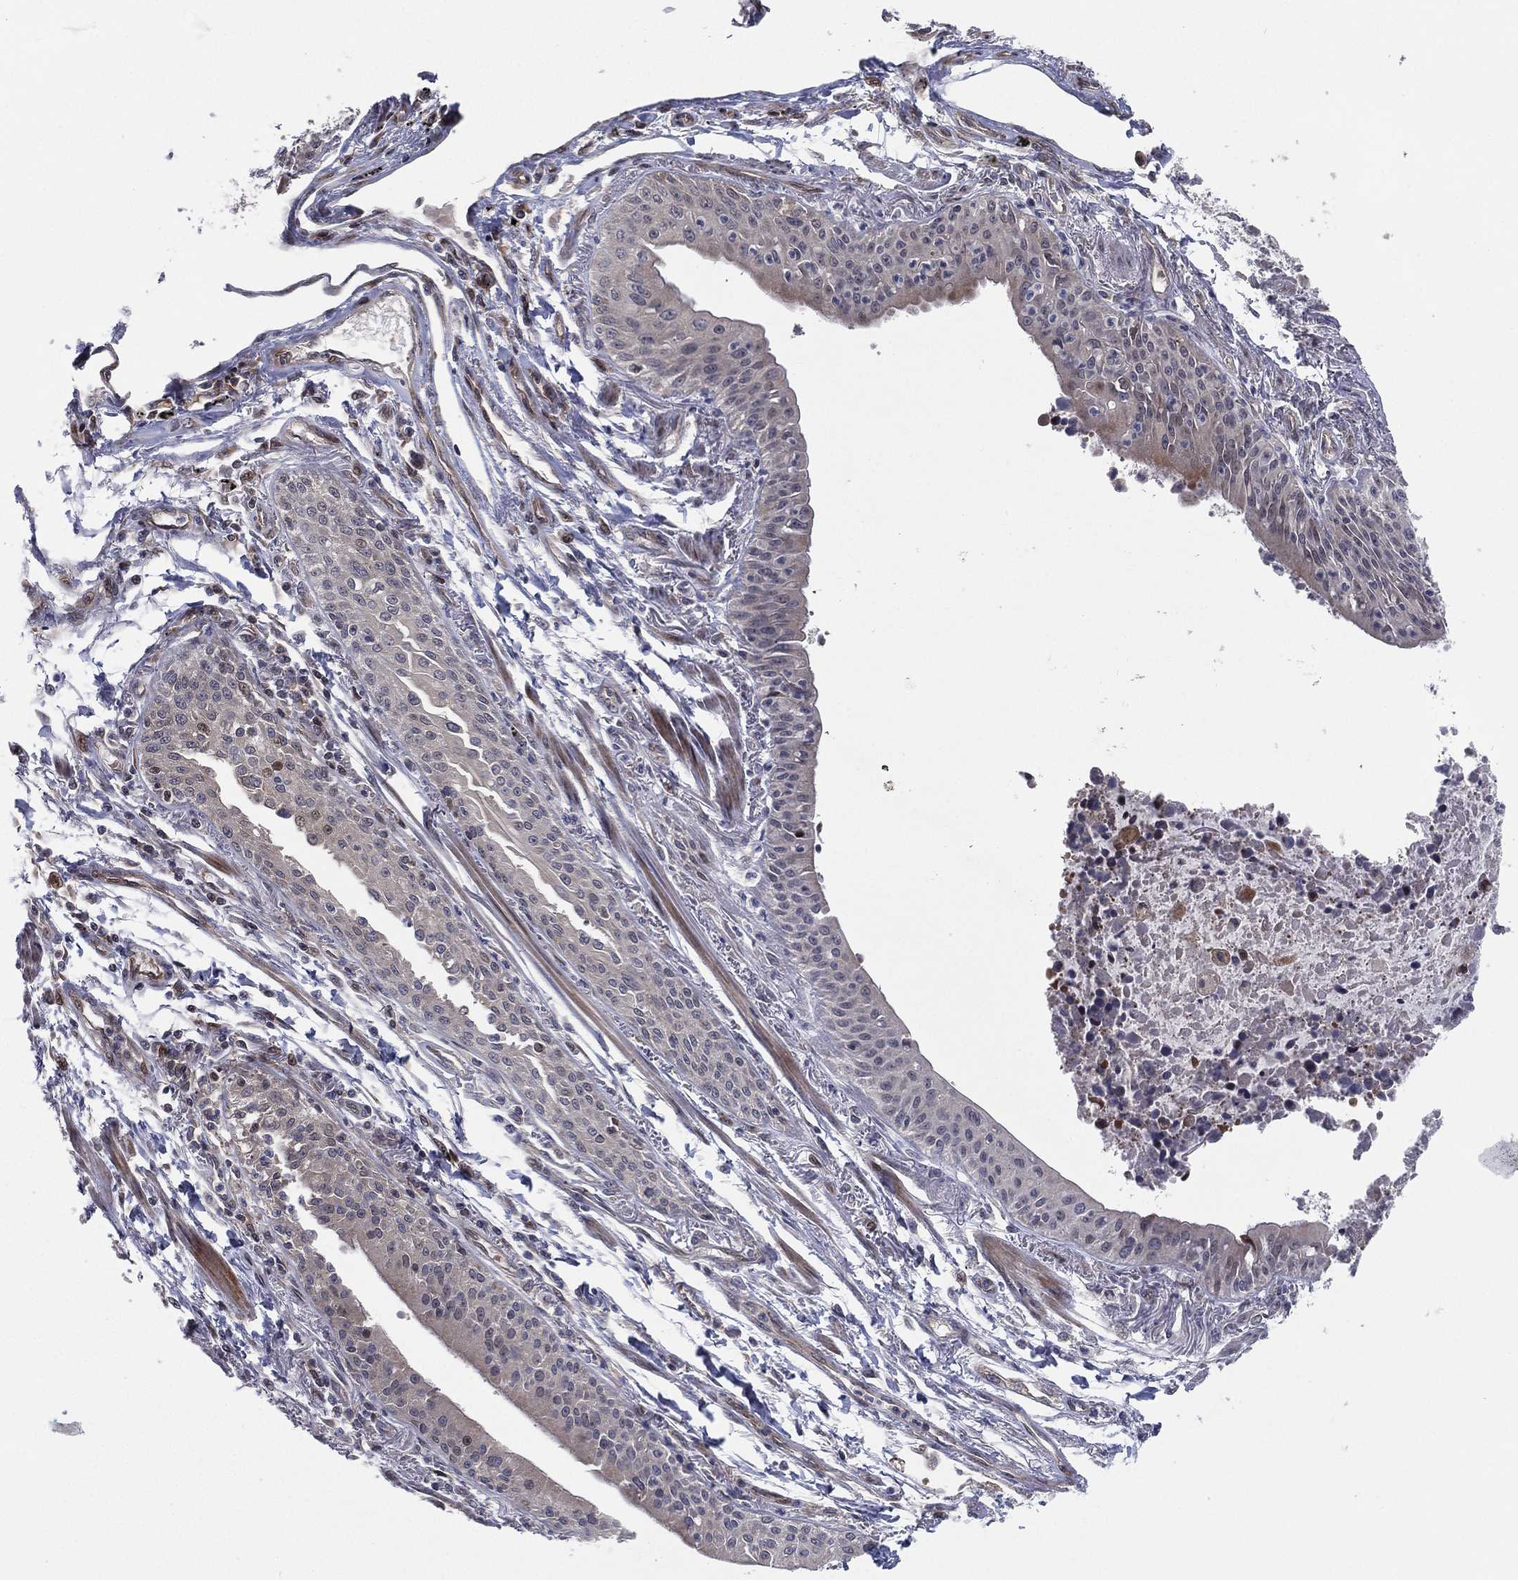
{"staining": {"intensity": "negative", "quantity": "none", "location": "none"}, "tissue": "lung cancer", "cell_type": "Tumor cells", "image_type": "cancer", "snomed": [{"axis": "morphology", "description": "Squamous cell carcinoma, NOS"}, {"axis": "topography", "description": "Lung"}], "caption": "Tumor cells are negative for protein expression in human lung cancer.", "gene": "UTP14A", "patient": {"sex": "male", "age": 73}}